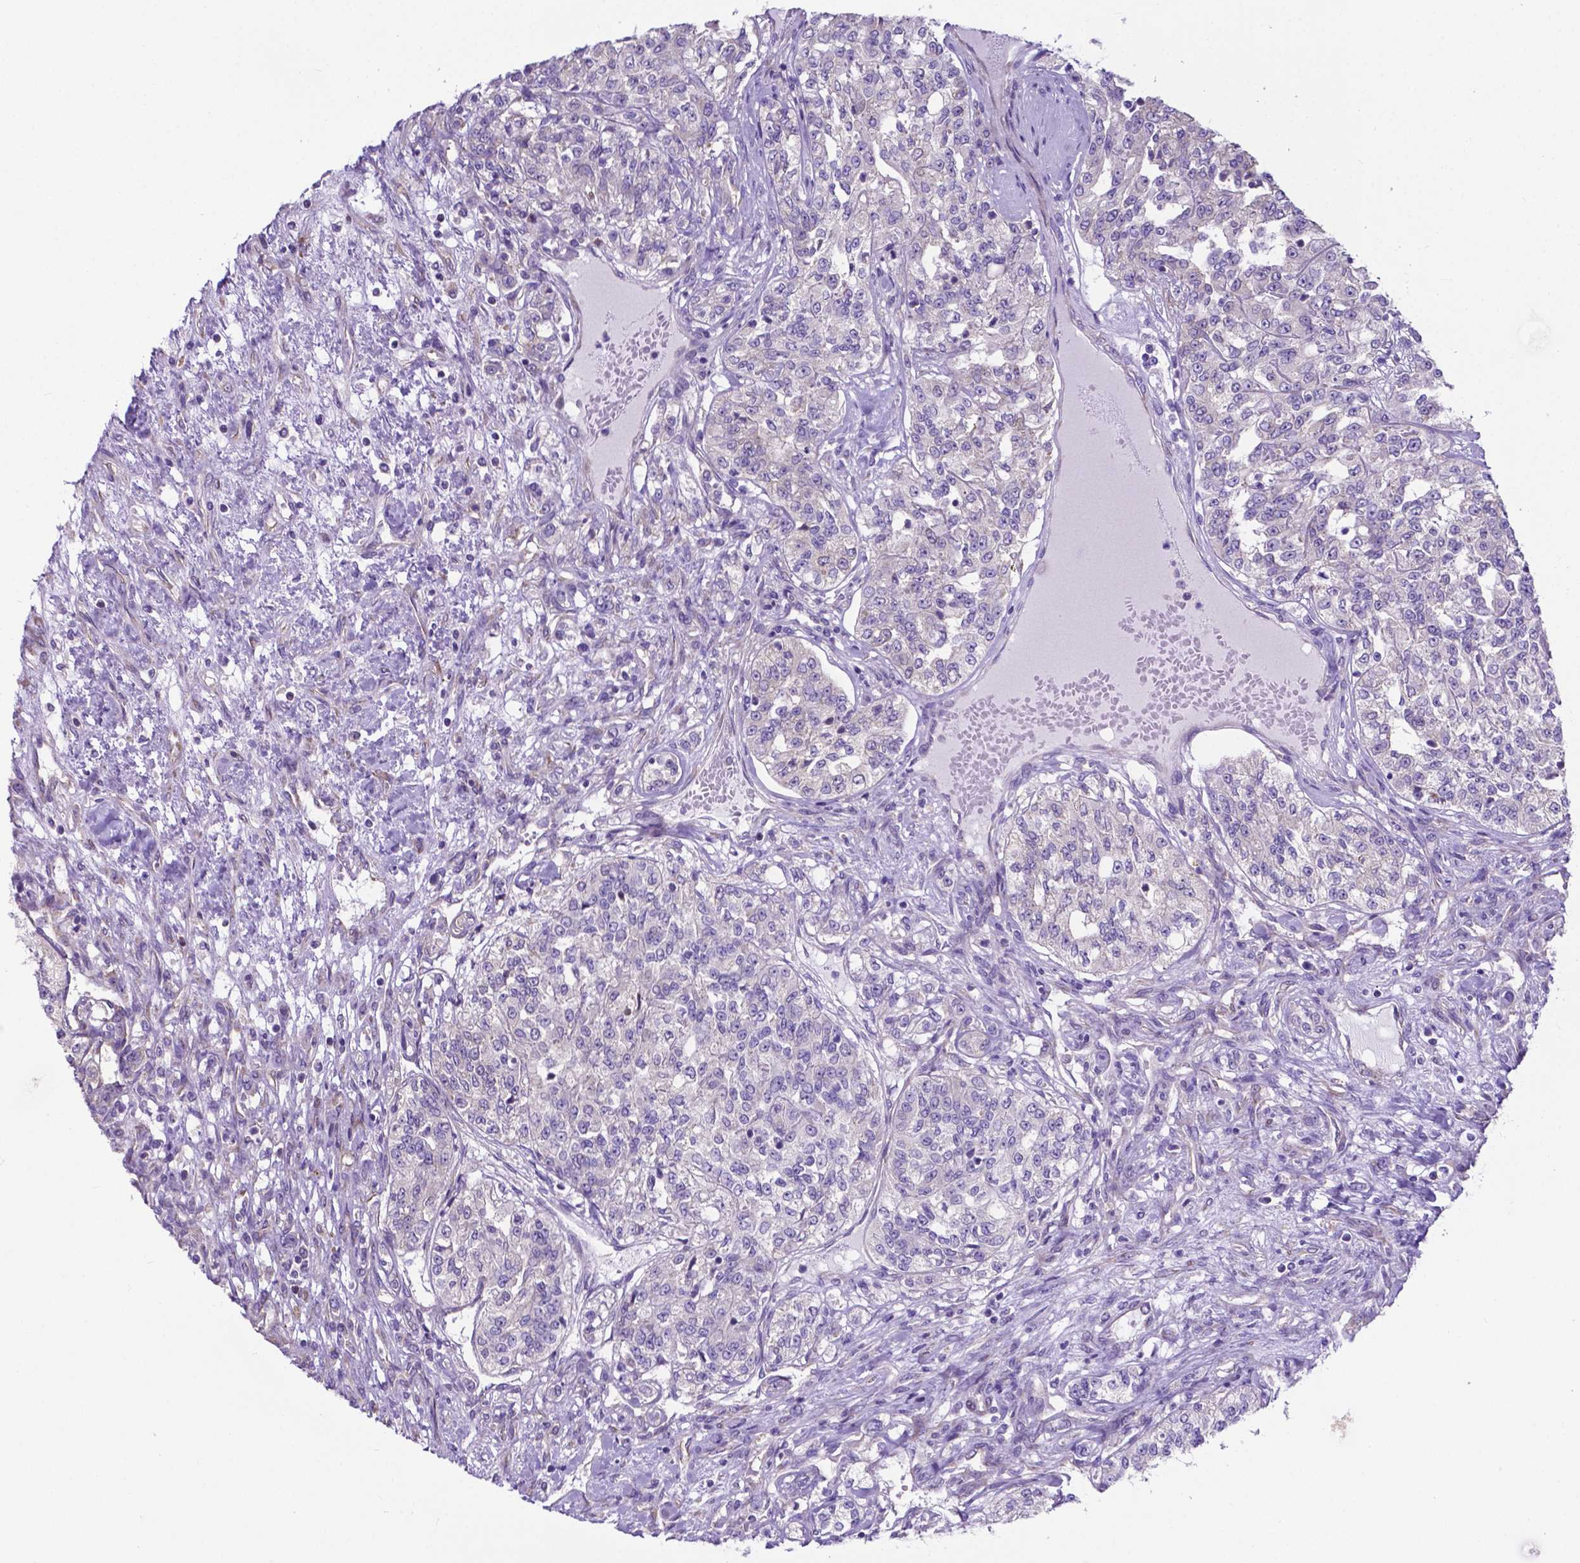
{"staining": {"intensity": "negative", "quantity": "none", "location": "none"}, "tissue": "renal cancer", "cell_type": "Tumor cells", "image_type": "cancer", "snomed": [{"axis": "morphology", "description": "Adenocarcinoma, NOS"}, {"axis": "topography", "description": "Kidney"}], "caption": "Micrograph shows no protein expression in tumor cells of renal cancer tissue.", "gene": "RPL6", "patient": {"sex": "female", "age": 63}}